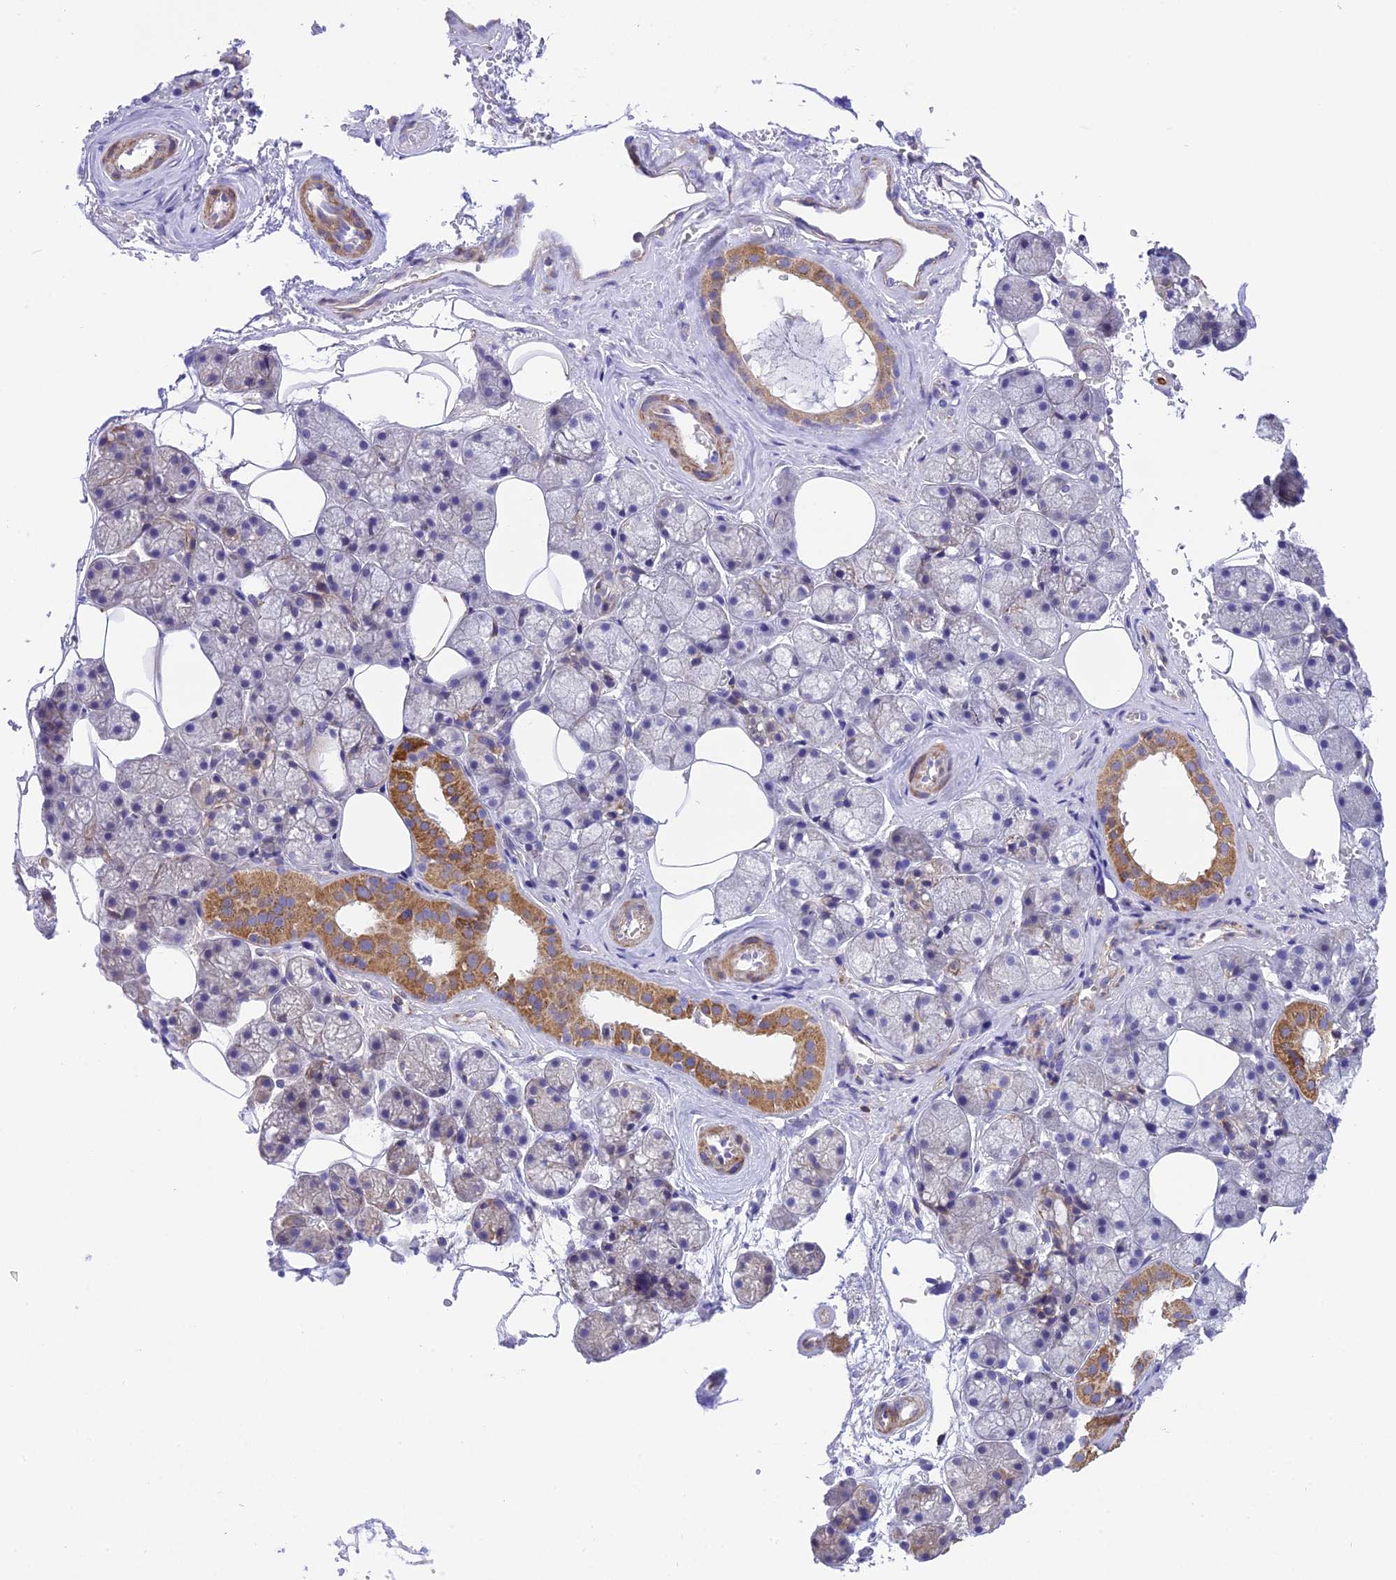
{"staining": {"intensity": "moderate", "quantity": "<25%", "location": "cytoplasmic/membranous"}, "tissue": "salivary gland", "cell_type": "Glandular cells", "image_type": "normal", "snomed": [{"axis": "morphology", "description": "Normal tissue, NOS"}, {"axis": "topography", "description": "Salivary gland"}], "caption": "An immunohistochemistry (IHC) image of normal tissue is shown. Protein staining in brown highlights moderate cytoplasmic/membranous positivity in salivary gland within glandular cells. (IHC, brightfield microscopy, high magnification).", "gene": "CORO7", "patient": {"sex": "male", "age": 62}}